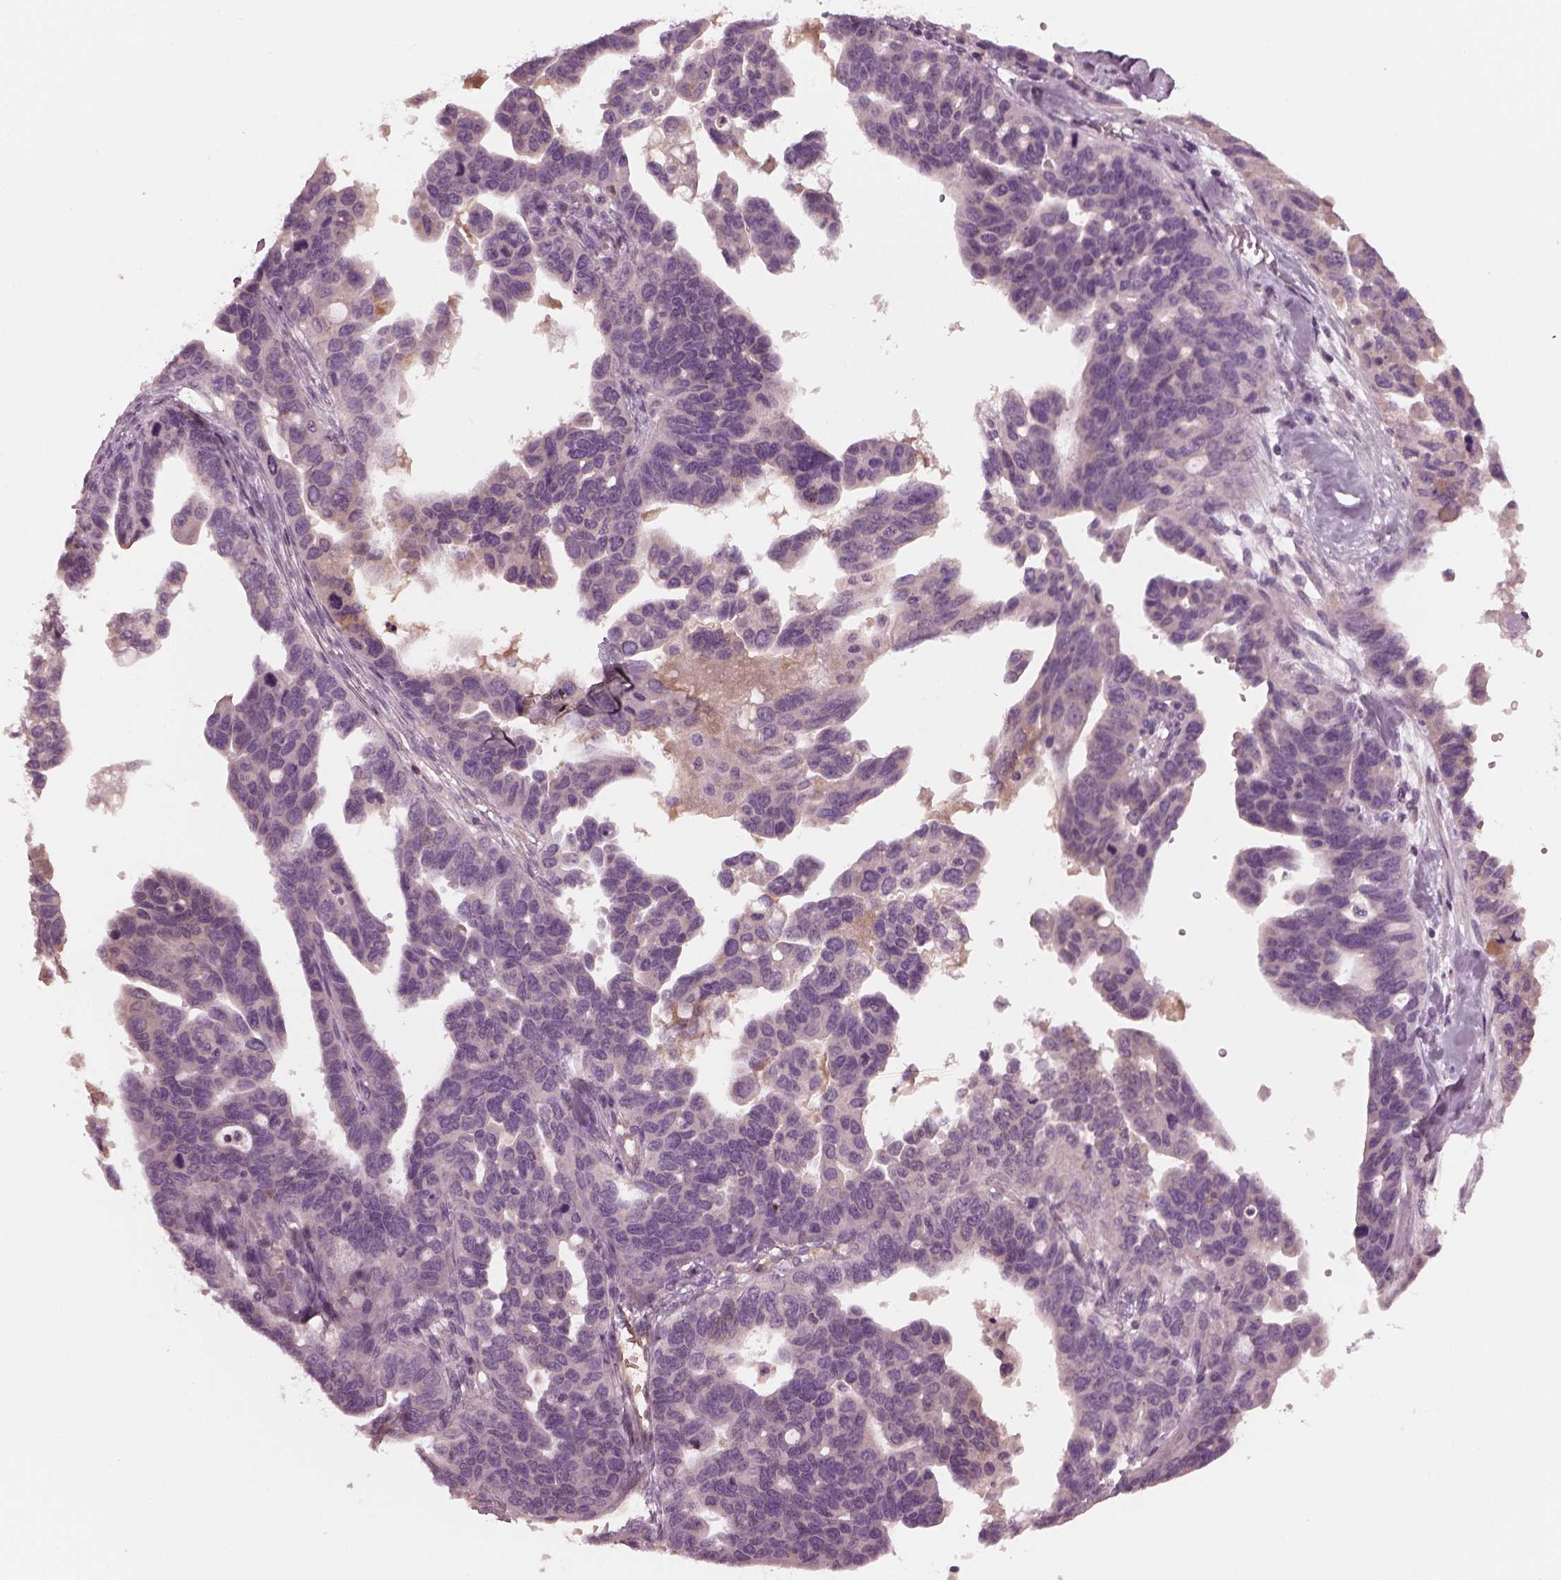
{"staining": {"intensity": "negative", "quantity": "none", "location": "none"}, "tissue": "ovarian cancer", "cell_type": "Tumor cells", "image_type": "cancer", "snomed": [{"axis": "morphology", "description": "Cystadenocarcinoma, serous, NOS"}, {"axis": "topography", "description": "Ovary"}], "caption": "High magnification brightfield microscopy of ovarian serous cystadenocarcinoma stained with DAB (brown) and counterstained with hematoxylin (blue): tumor cells show no significant staining.", "gene": "PORCN", "patient": {"sex": "female", "age": 69}}